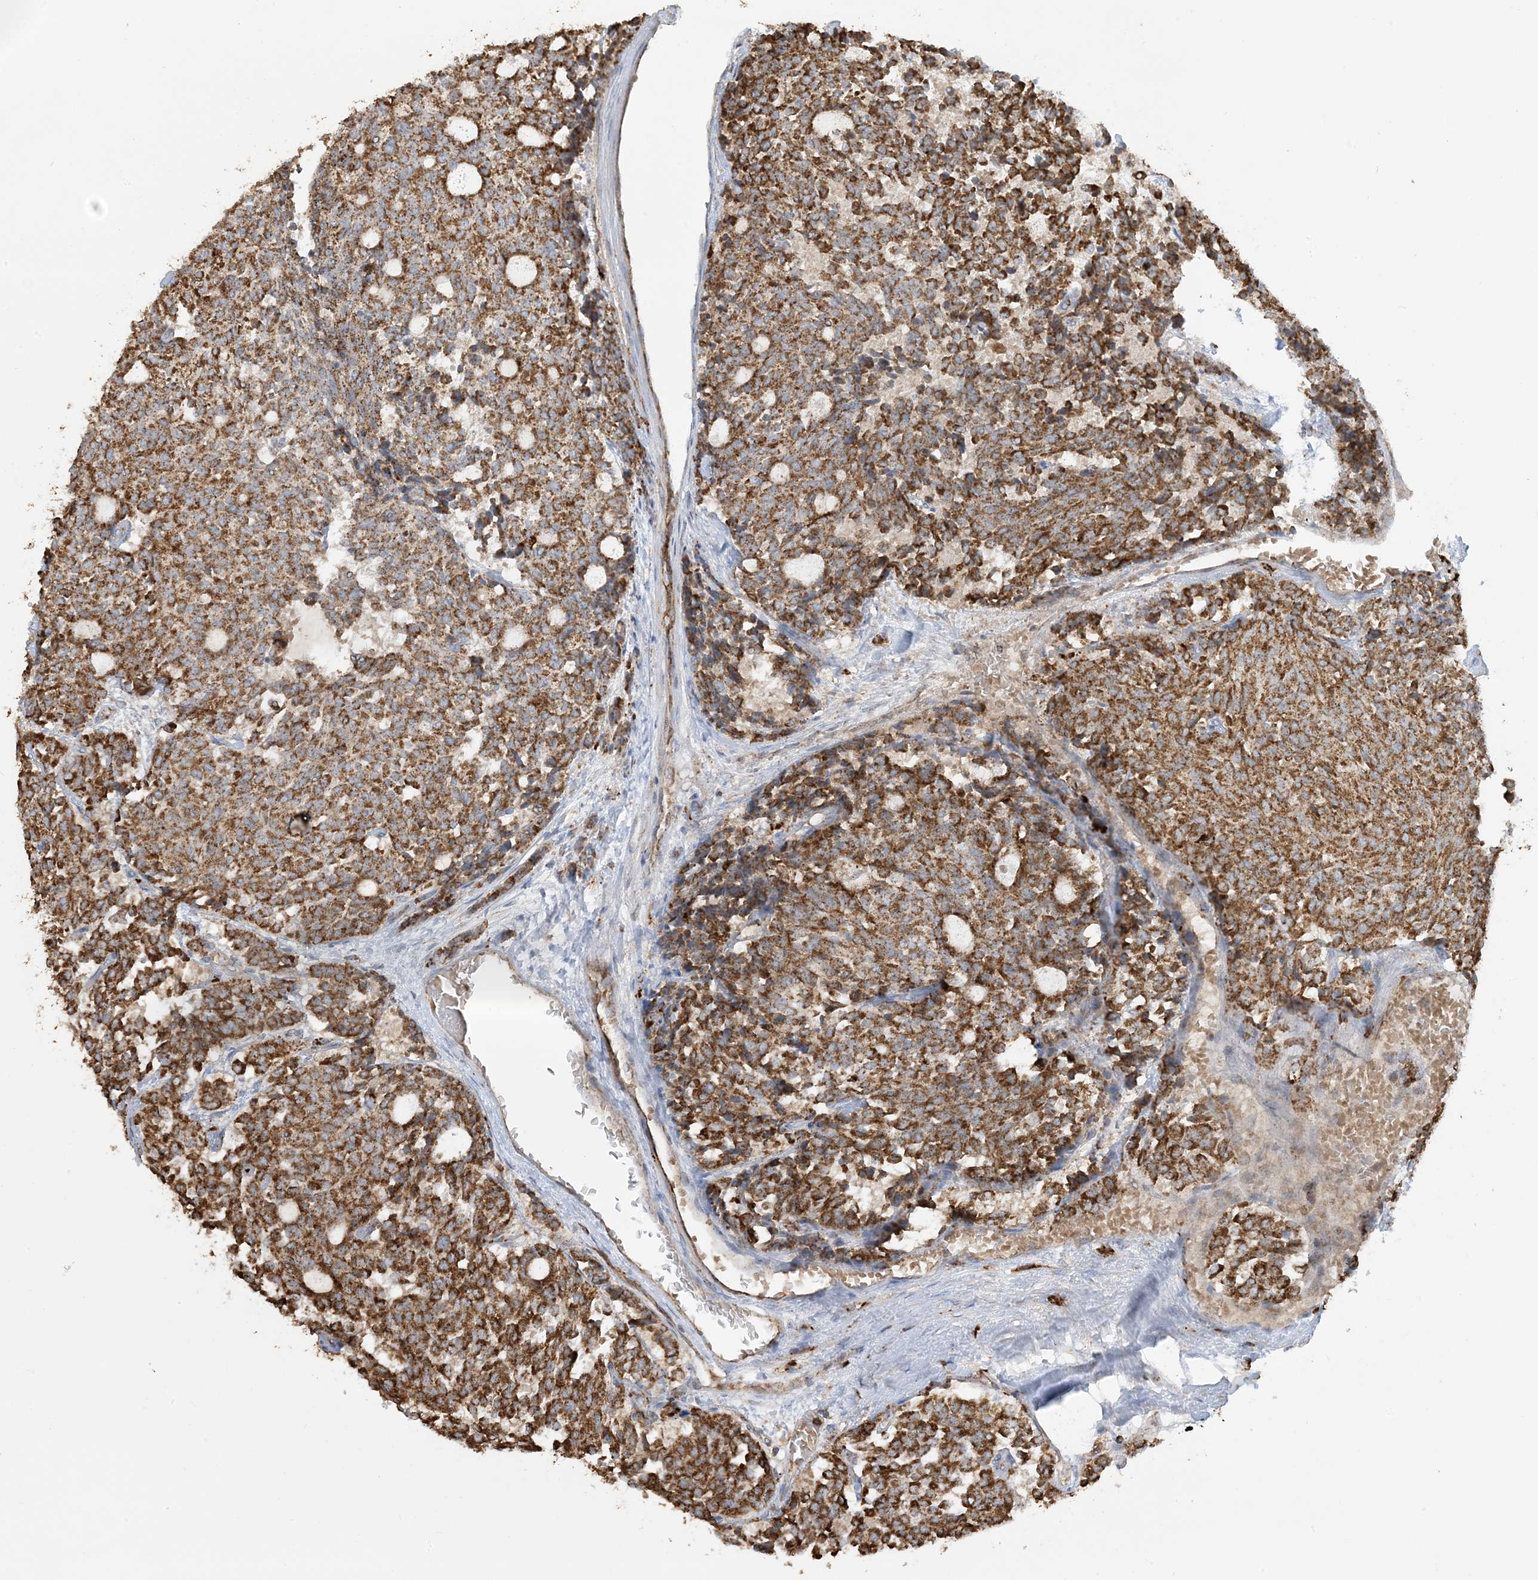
{"staining": {"intensity": "strong", "quantity": ">75%", "location": "cytoplasmic/membranous"}, "tissue": "carcinoid", "cell_type": "Tumor cells", "image_type": "cancer", "snomed": [{"axis": "morphology", "description": "Carcinoid, malignant, NOS"}, {"axis": "topography", "description": "Pancreas"}], "caption": "High-magnification brightfield microscopy of carcinoid (malignant) stained with DAB (brown) and counterstained with hematoxylin (blue). tumor cells exhibit strong cytoplasmic/membranous expression is seen in about>75% of cells.", "gene": "AGA", "patient": {"sex": "female", "age": 54}}